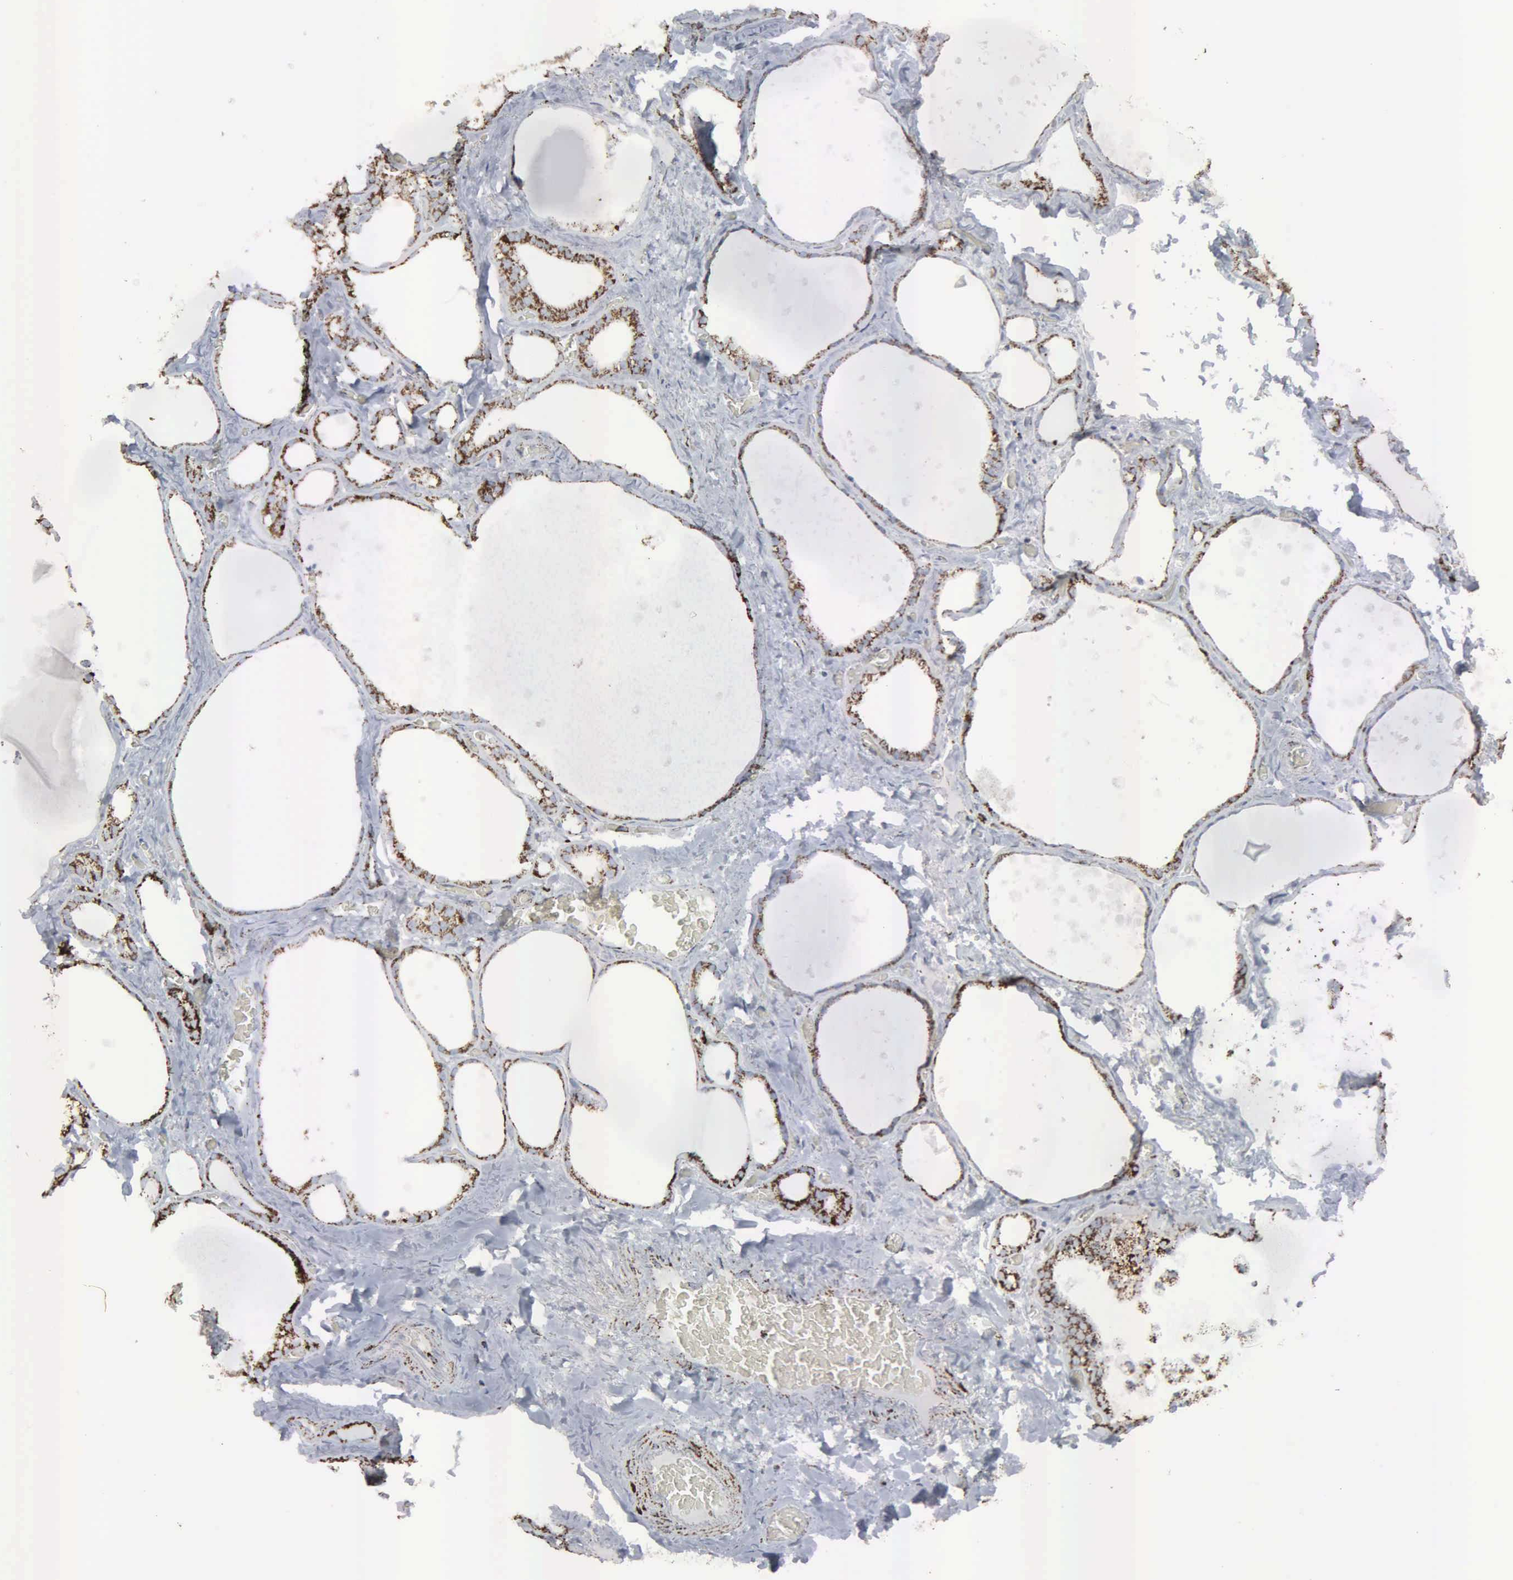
{"staining": {"intensity": "strong", "quantity": ">75%", "location": "cytoplasmic/membranous"}, "tissue": "thyroid gland", "cell_type": "Glandular cells", "image_type": "normal", "snomed": [{"axis": "morphology", "description": "Normal tissue, NOS"}, {"axis": "topography", "description": "Thyroid gland"}], "caption": "IHC histopathology image of normal thyroid gland stained for a protein (brown), which displays high levels of strong cytoplasmic/membranous positivity in about >75% of glandular cells.", "gene": "HSPA9", "patient": {"sex": "male", "age": 76}}